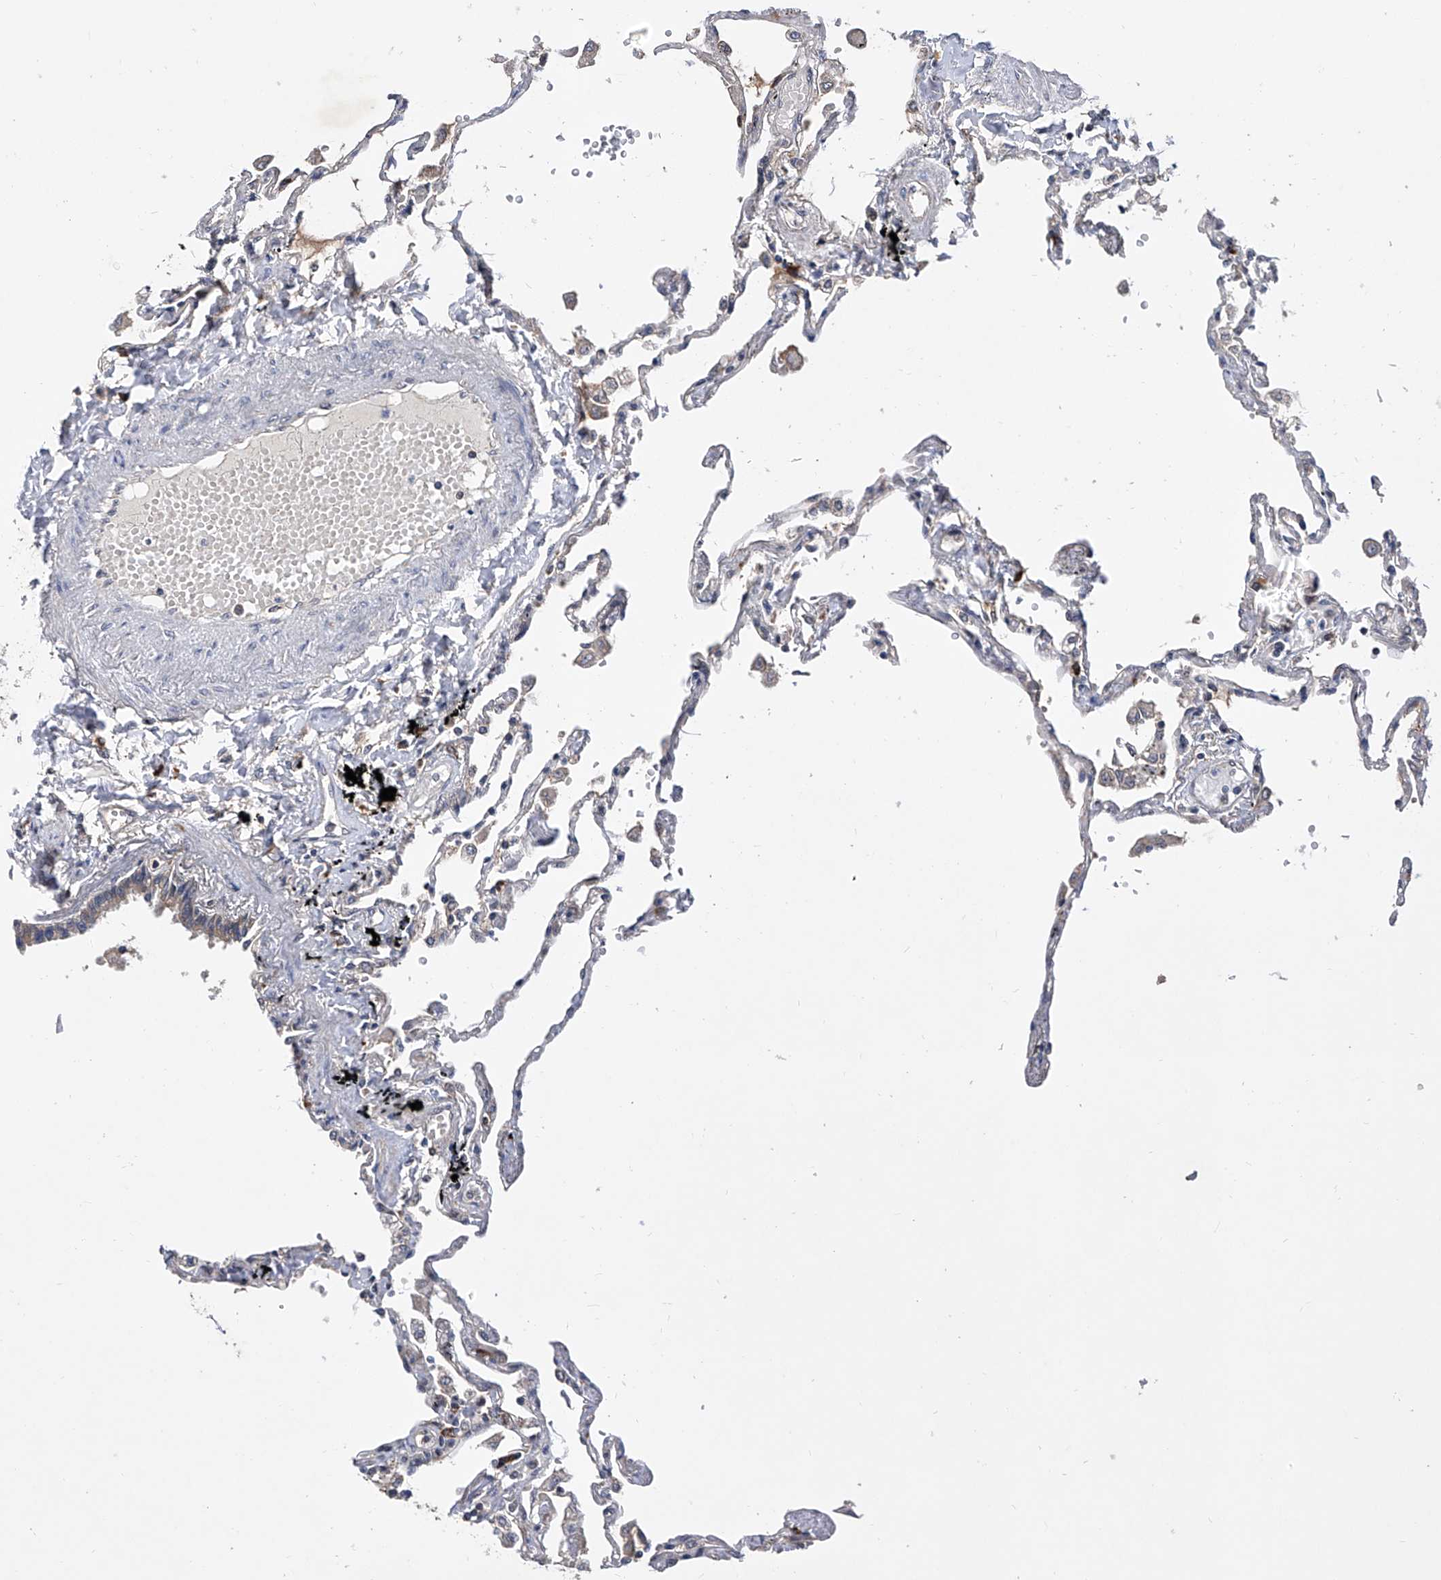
{"staining": {"intensity": "moderate", "quantity": "25%-75%", "location": "cytoplasmic/membranous"}, "tissue": "lung", "cell_type": "Alveolar cells", "image_type": "normal", "snomed": [{"axis": "morphology", "description": "Normal tissue, NOS"}, {"axis": "topography", "description": "Lung"}], "caption": "Protein analysis of unremarkable lung displays moderate cytoplasmic/membranous expression in approximately 25%-75% of alveolar cells.", "gene": "USP45", "patient": {"sex": "female", "age": 67}}